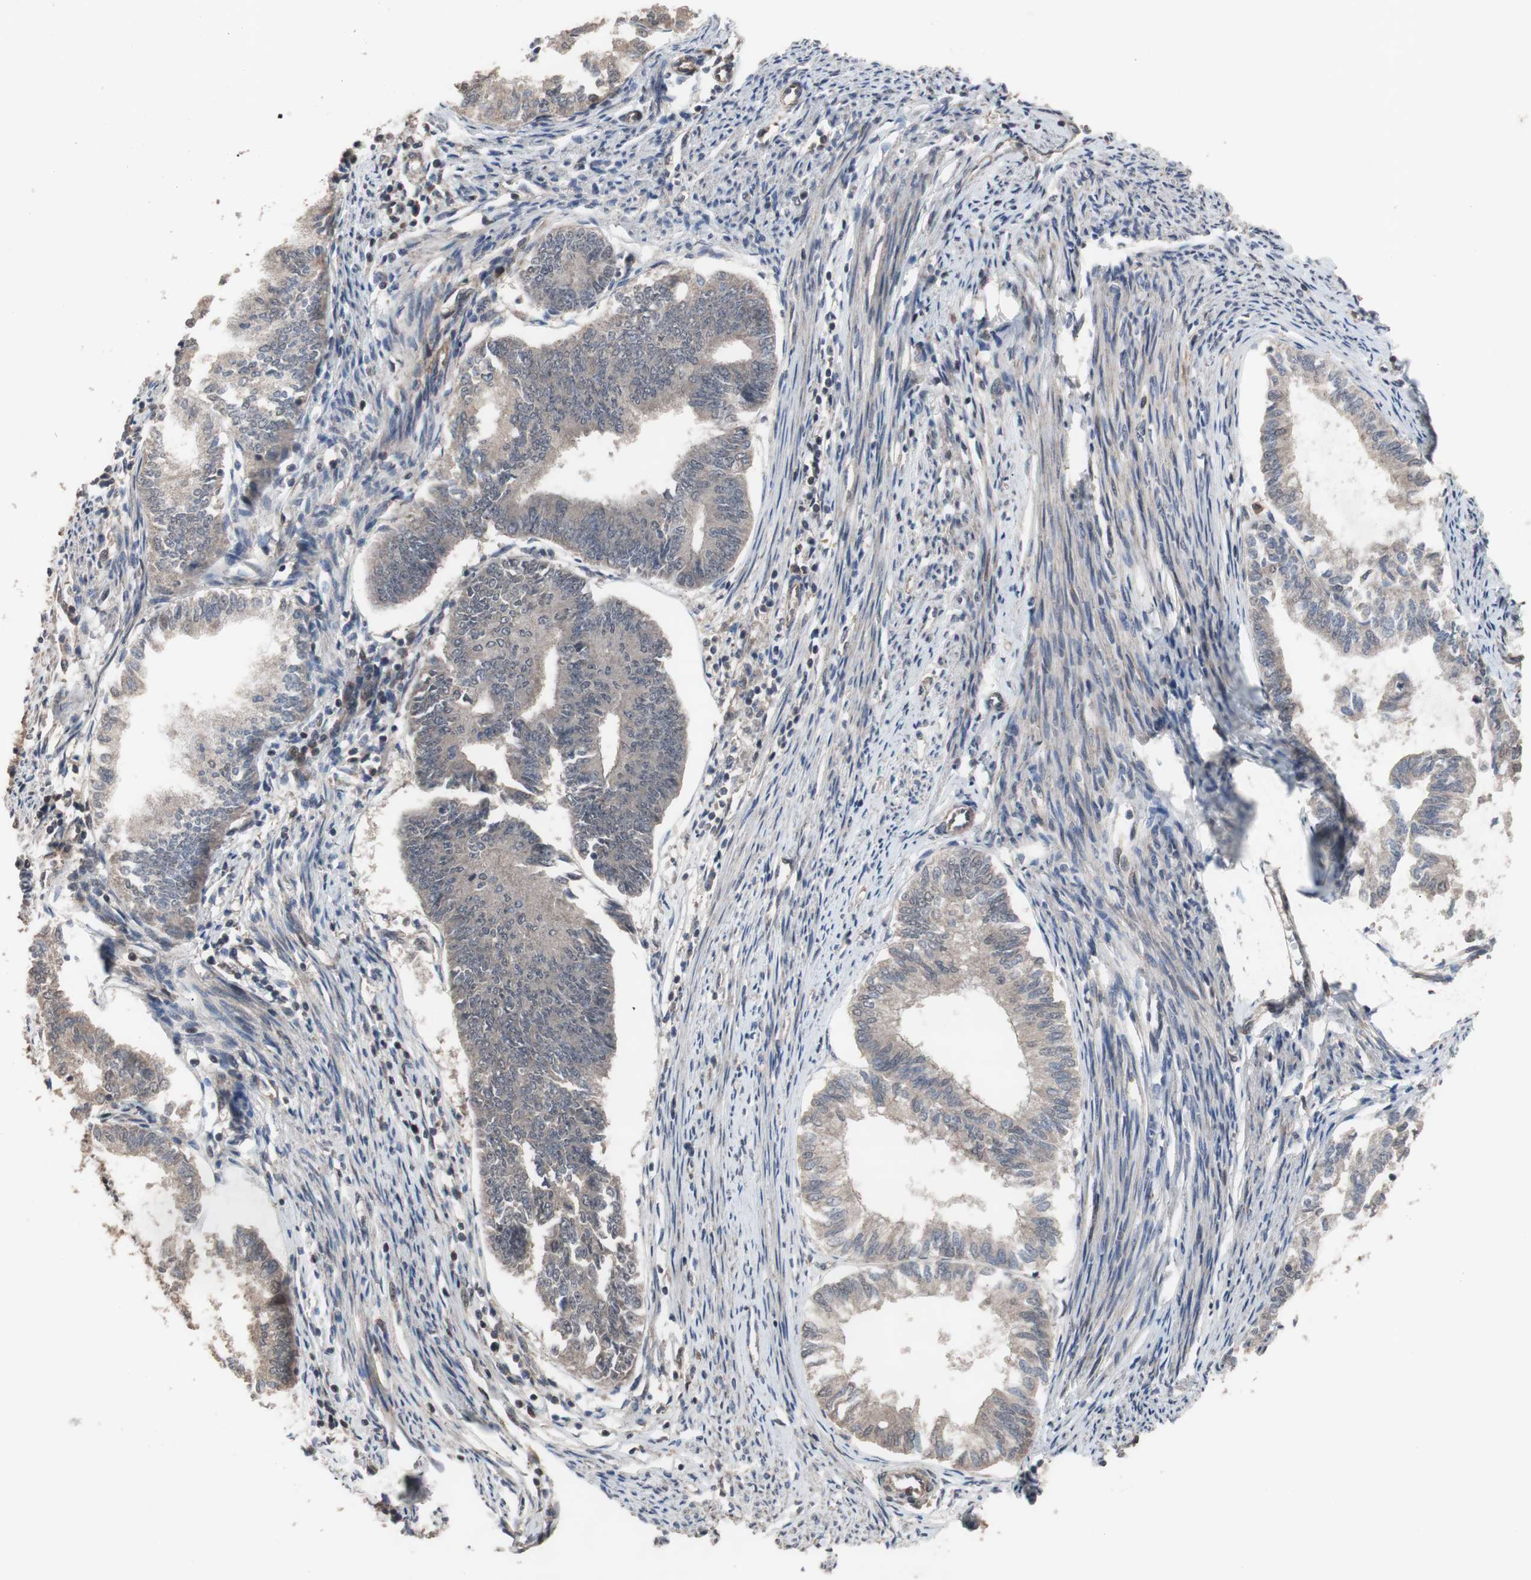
{"staining": {"intensity": "moderate", "quantity": ">75%", "location": "cytoplasmic/membranous"}, "tissue": "endometrial cancer", "cell_type": "Tumor cells", "image_type": "cancer", "snomed": [{"axis": "morphology", "description": "Adenocarcinoma, NOS"}, {"axis": "topography", "description": "Endometrium"}], "caption": "Protein staining of endometrial adenocarcinoma tissue reveals moderate cytoplasmic/membranous positivity in approximately >75% of tumor cells.", "gene": "KANSL1", "patient": {"sex": "female", "age": 86}}